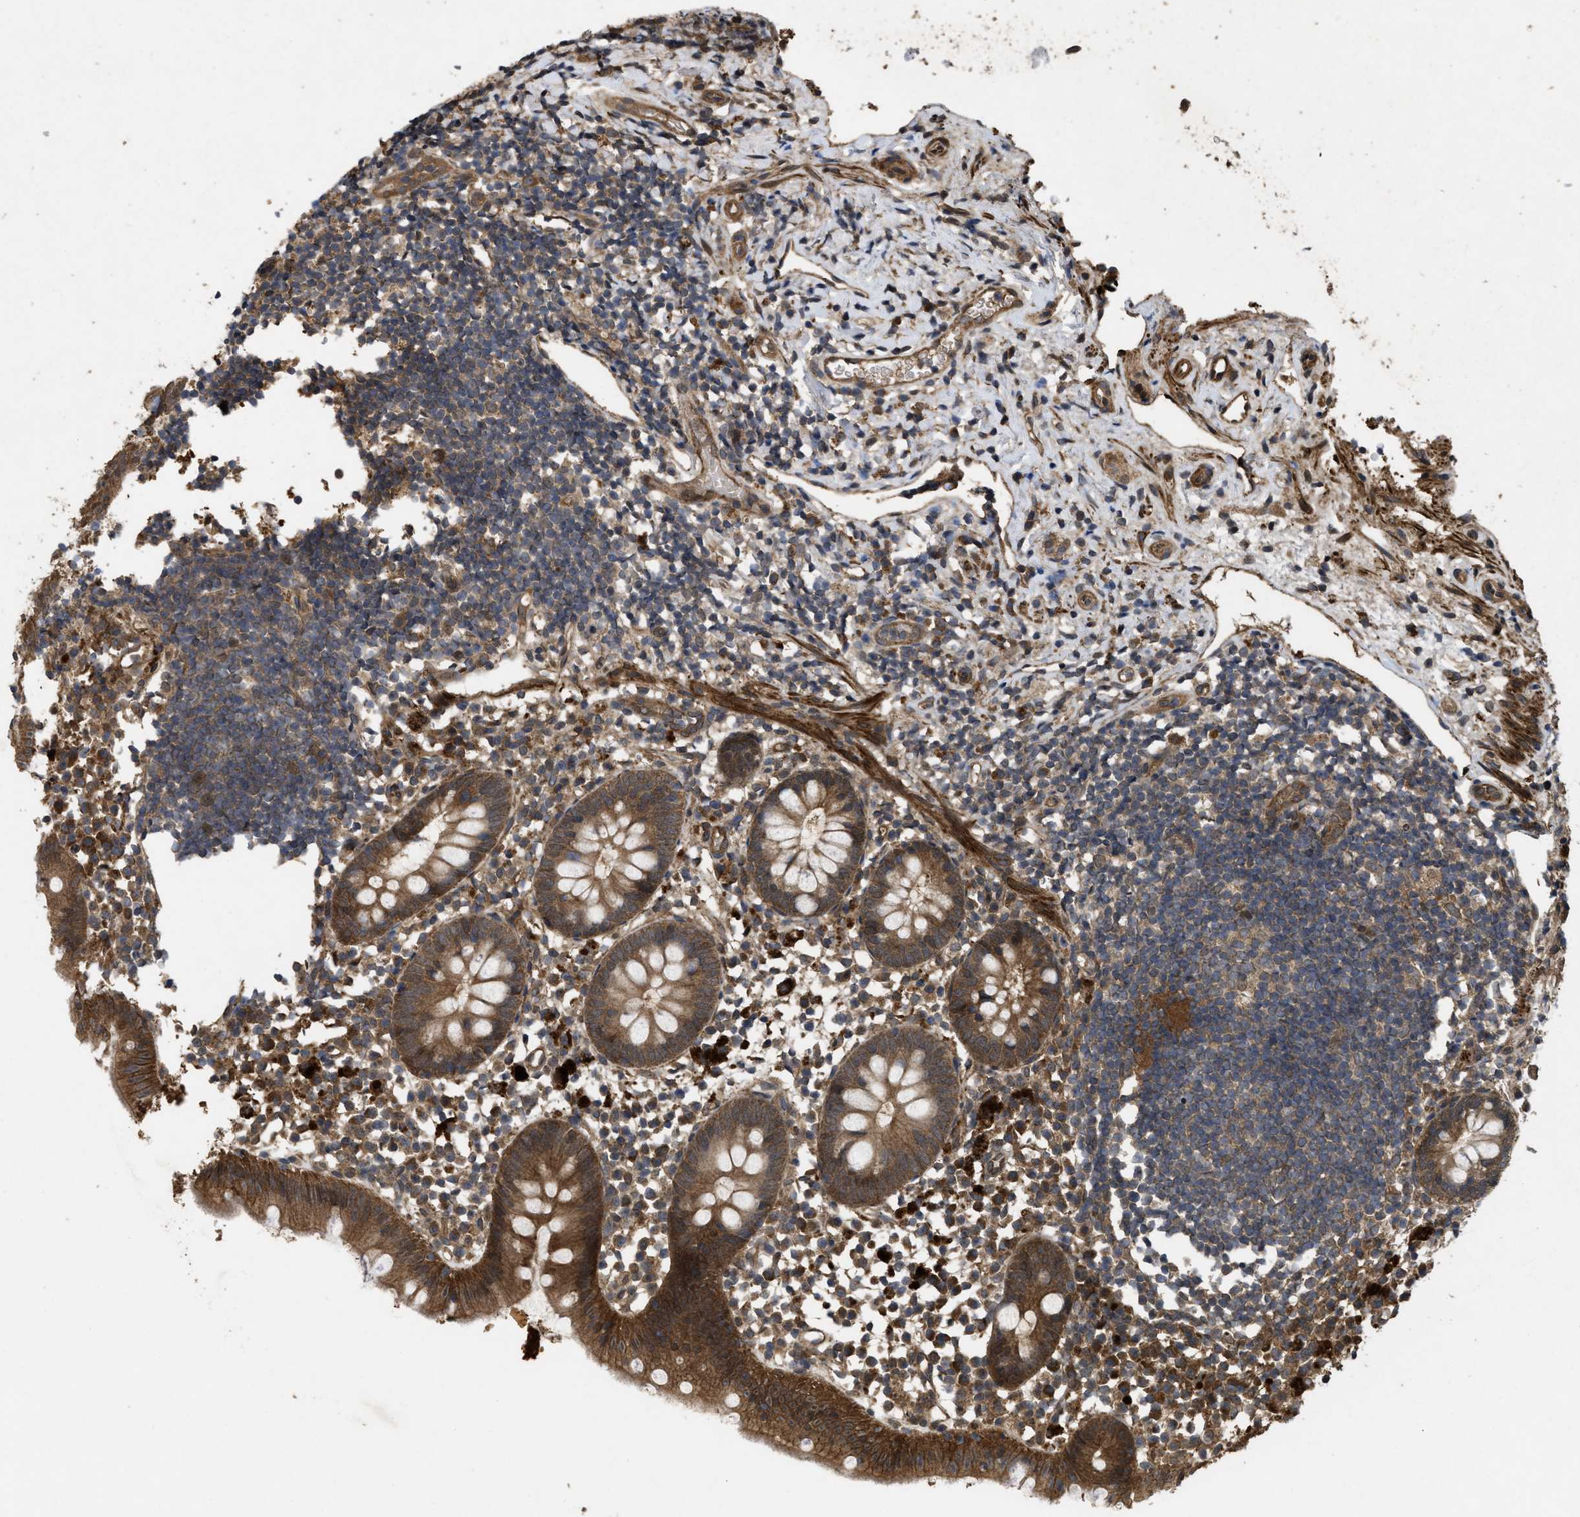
{"staining": {"intensity": "strong", "quantity": ">75%", "location": "cytoplasmic/membranous"}, "tissue": "appendix", "cell_type": "Glandular cells", "image_type": "normal", "snomed": [{"axis": "morphology", "description": "Normal tissue, NOS"}, {"axis": "topography", "description": "Appendix"}], "caption": "DAB (3,3'-diaminobenzidine) immunohistochemical staining of normal appendix exhibits strong cytoplasmic/membranous protein expression in about >75% of glandular cells.", "gene": "FZD6", "patient": {"sex": "female", "age": 20}}